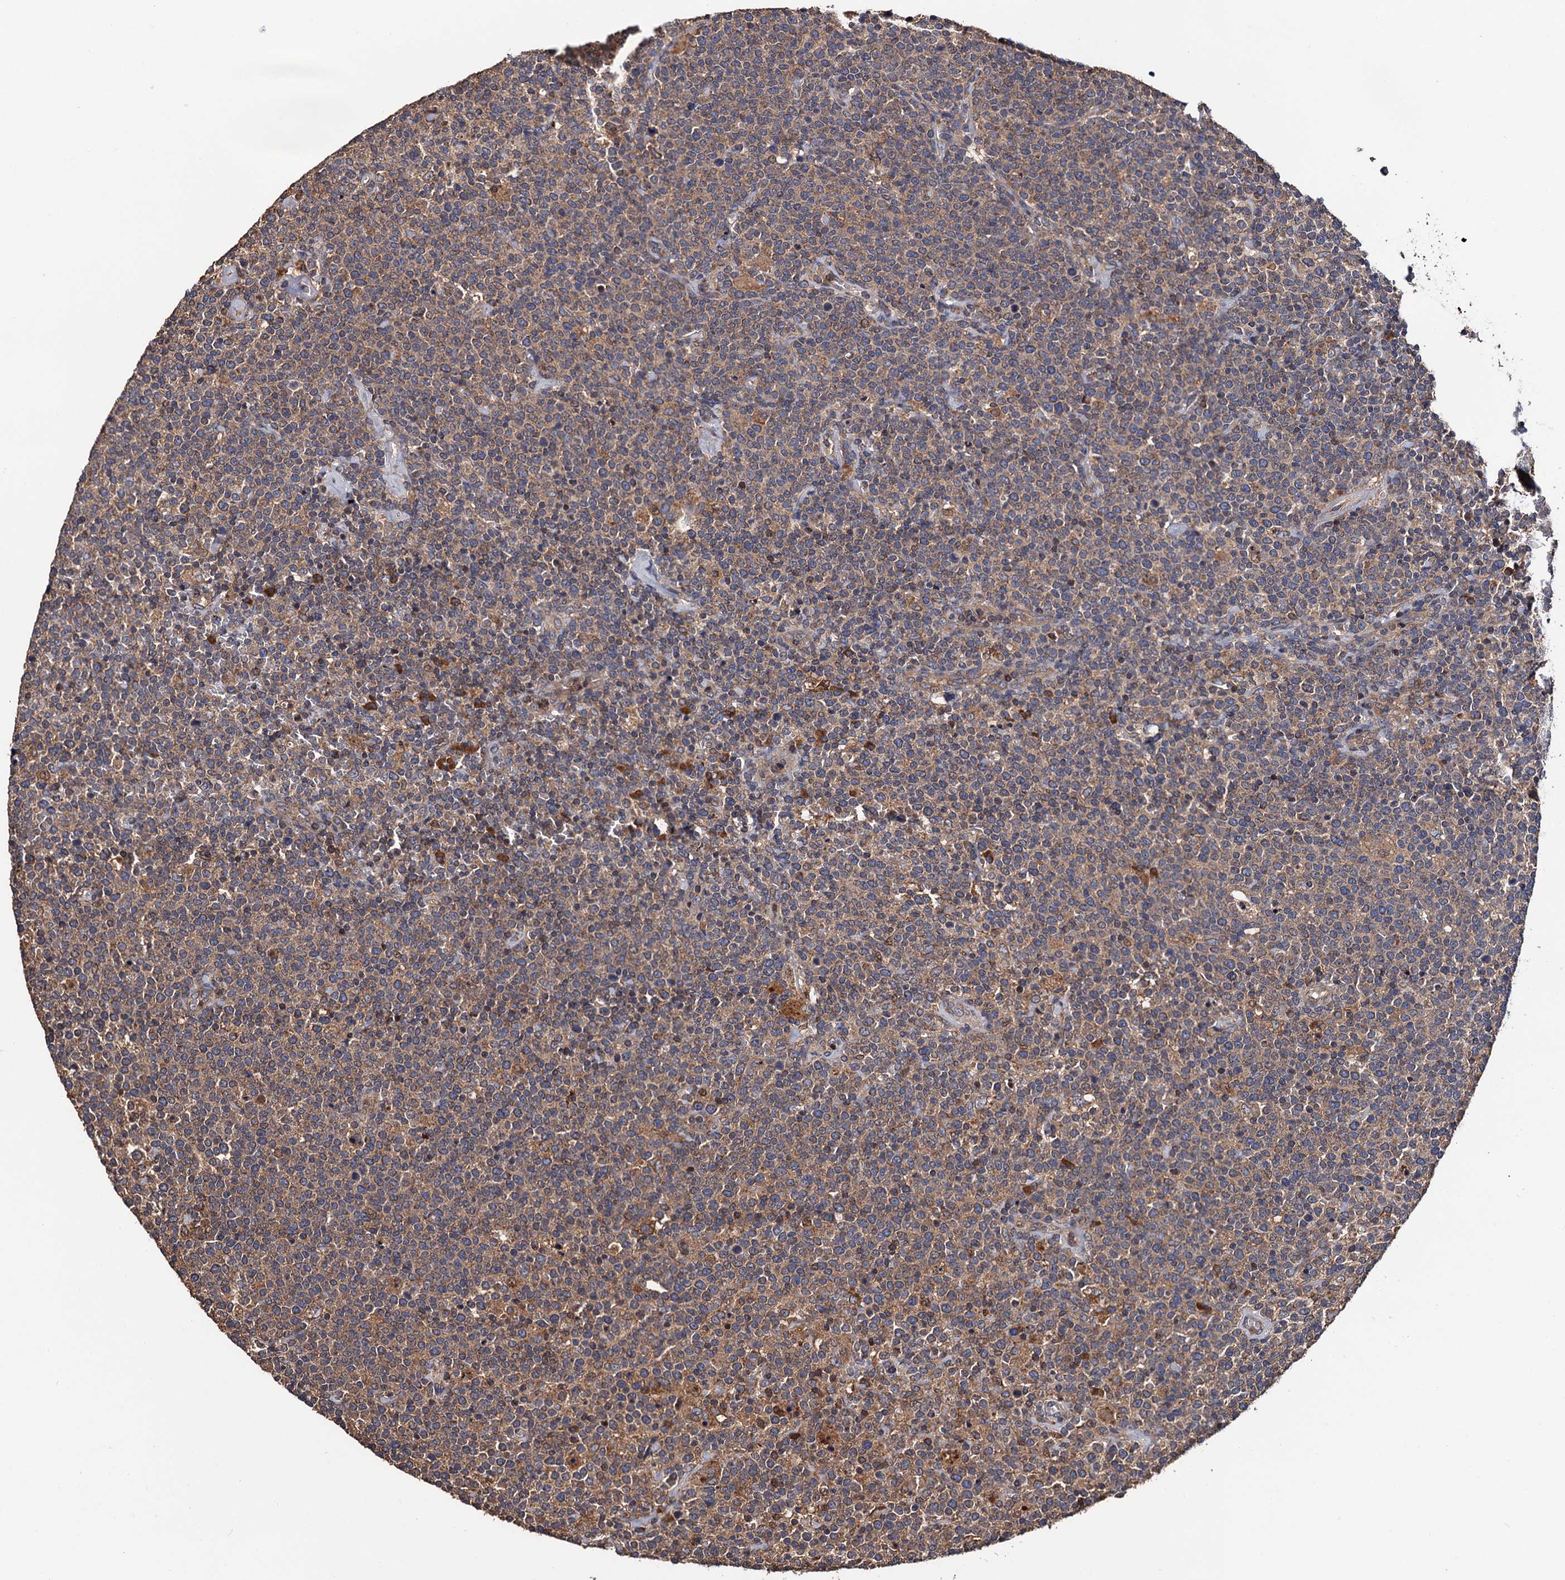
{"staining": {"intensity": "moderate", "quantity": ">75%", "location": "cytoplasmic/membranous"}, "tissue": "lymphoma", "cell_type": "Tumor cells", "image_type": "cancer", "snomed": [{"axis": "morphology", "description": "Malignant lymphoma, non-Hodgkin's type, High grade"}, {"axis": "topography", "description": "Lymph node"}], "caption": "Immunohistochemical staining of human malignant lymphoma, non-Hodgkin's type (high-grade) demonstrates medium levels of moderate cytoplasmic/membranous protein positivity in about >75% of tumor cells.", "gene": "RGS11", "patient": {"sex": "male", "age": 61}}